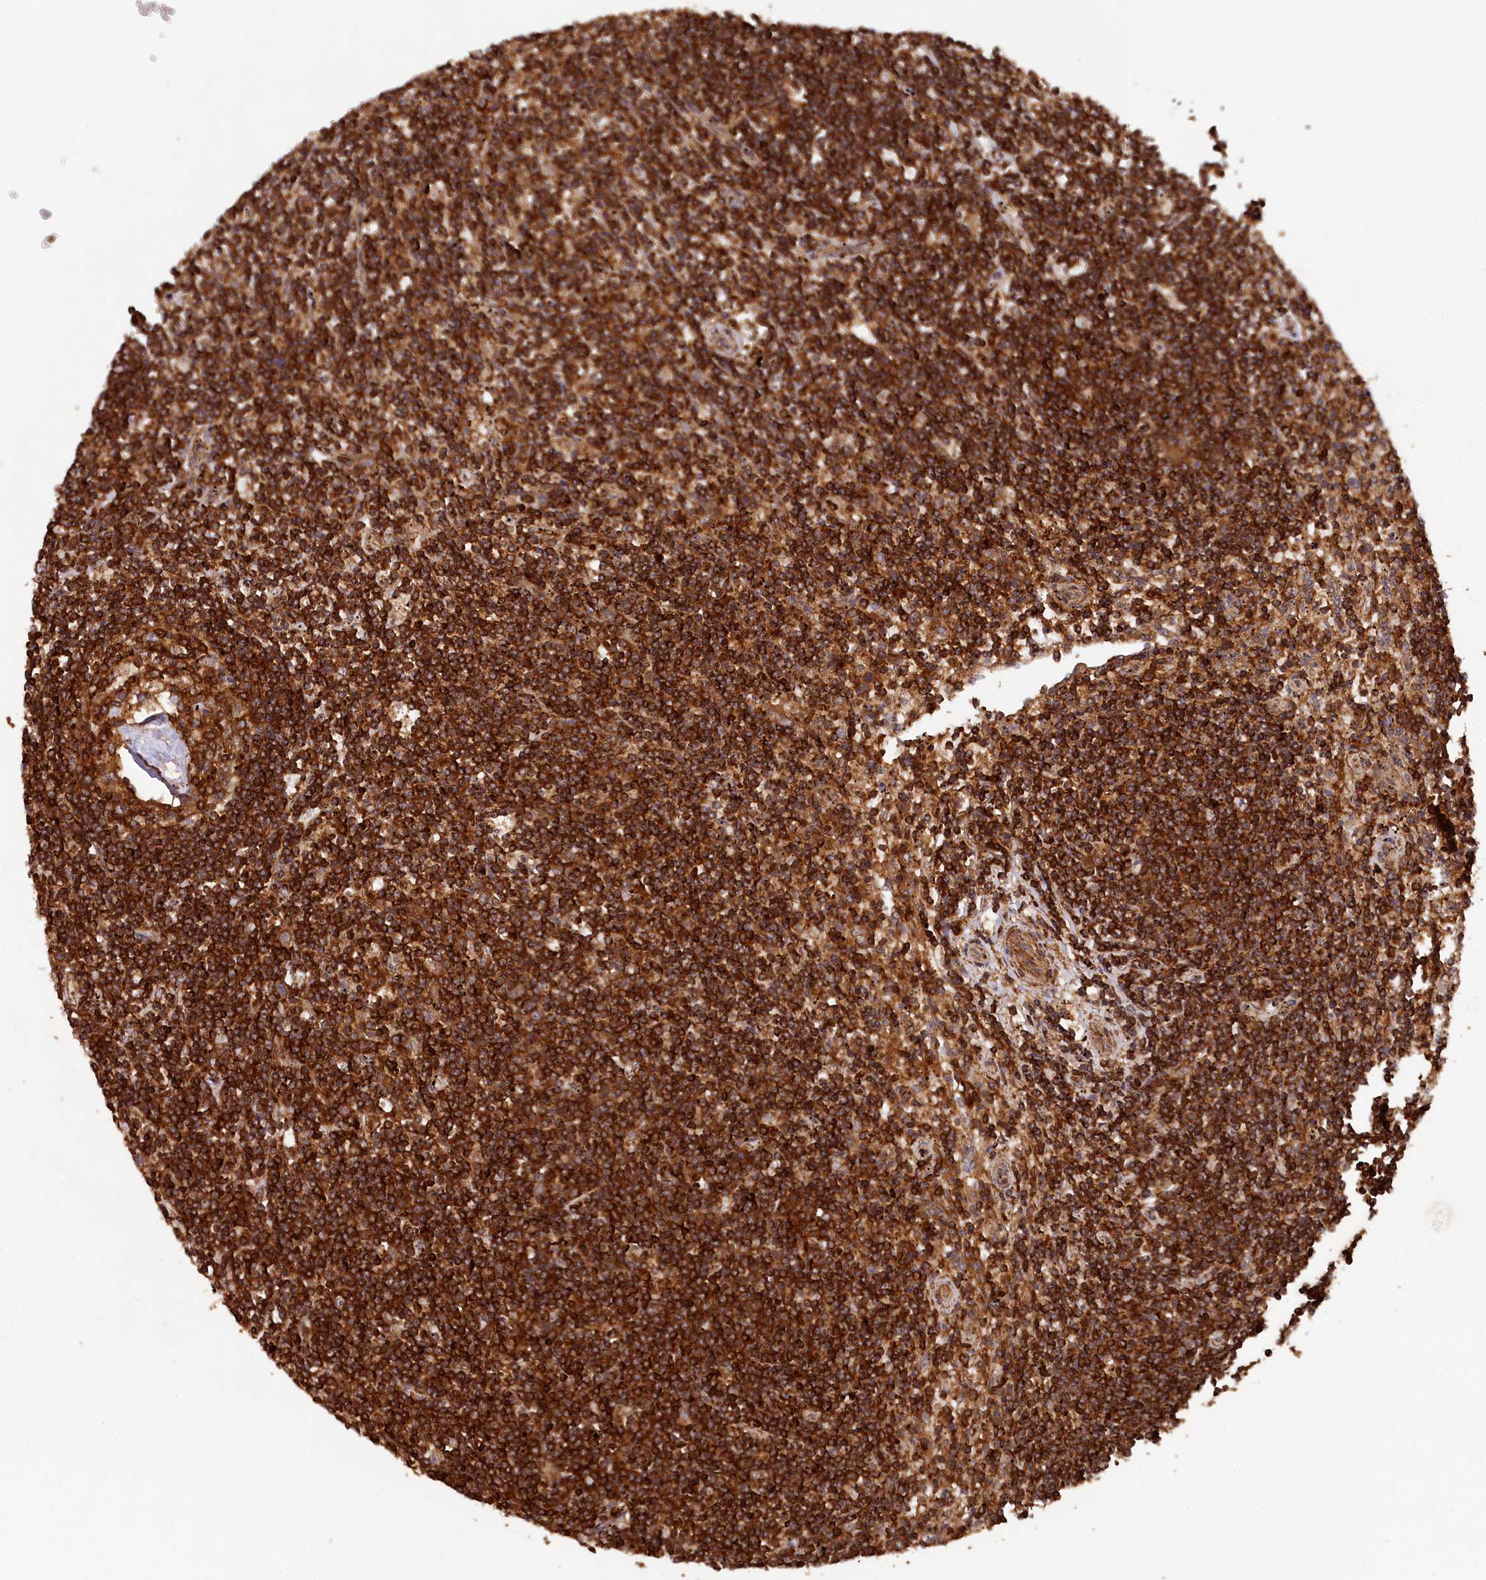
{"staining": {"intensity": "strong", "quantity": ">75%", "location": "cytoplasmic/membranous"}, "tissue": "lymphoma", "cell_type": "Tumor cells", "image_type": "cancer", "snomed": [{"axis": "morphology", "description": "Malignant lymphoma, non-Hodgkin's type, Low grade"}, {"axis": "topography", "description": "Spleen"}], "caption": "Lymphoma was stained to show a protein in brown. There is high levels of strong cytoplasmic/membranous positivity in about >75% of tumor cells.", "gene": "STUB1", "patient": {"sex": "male", "age": 76}}